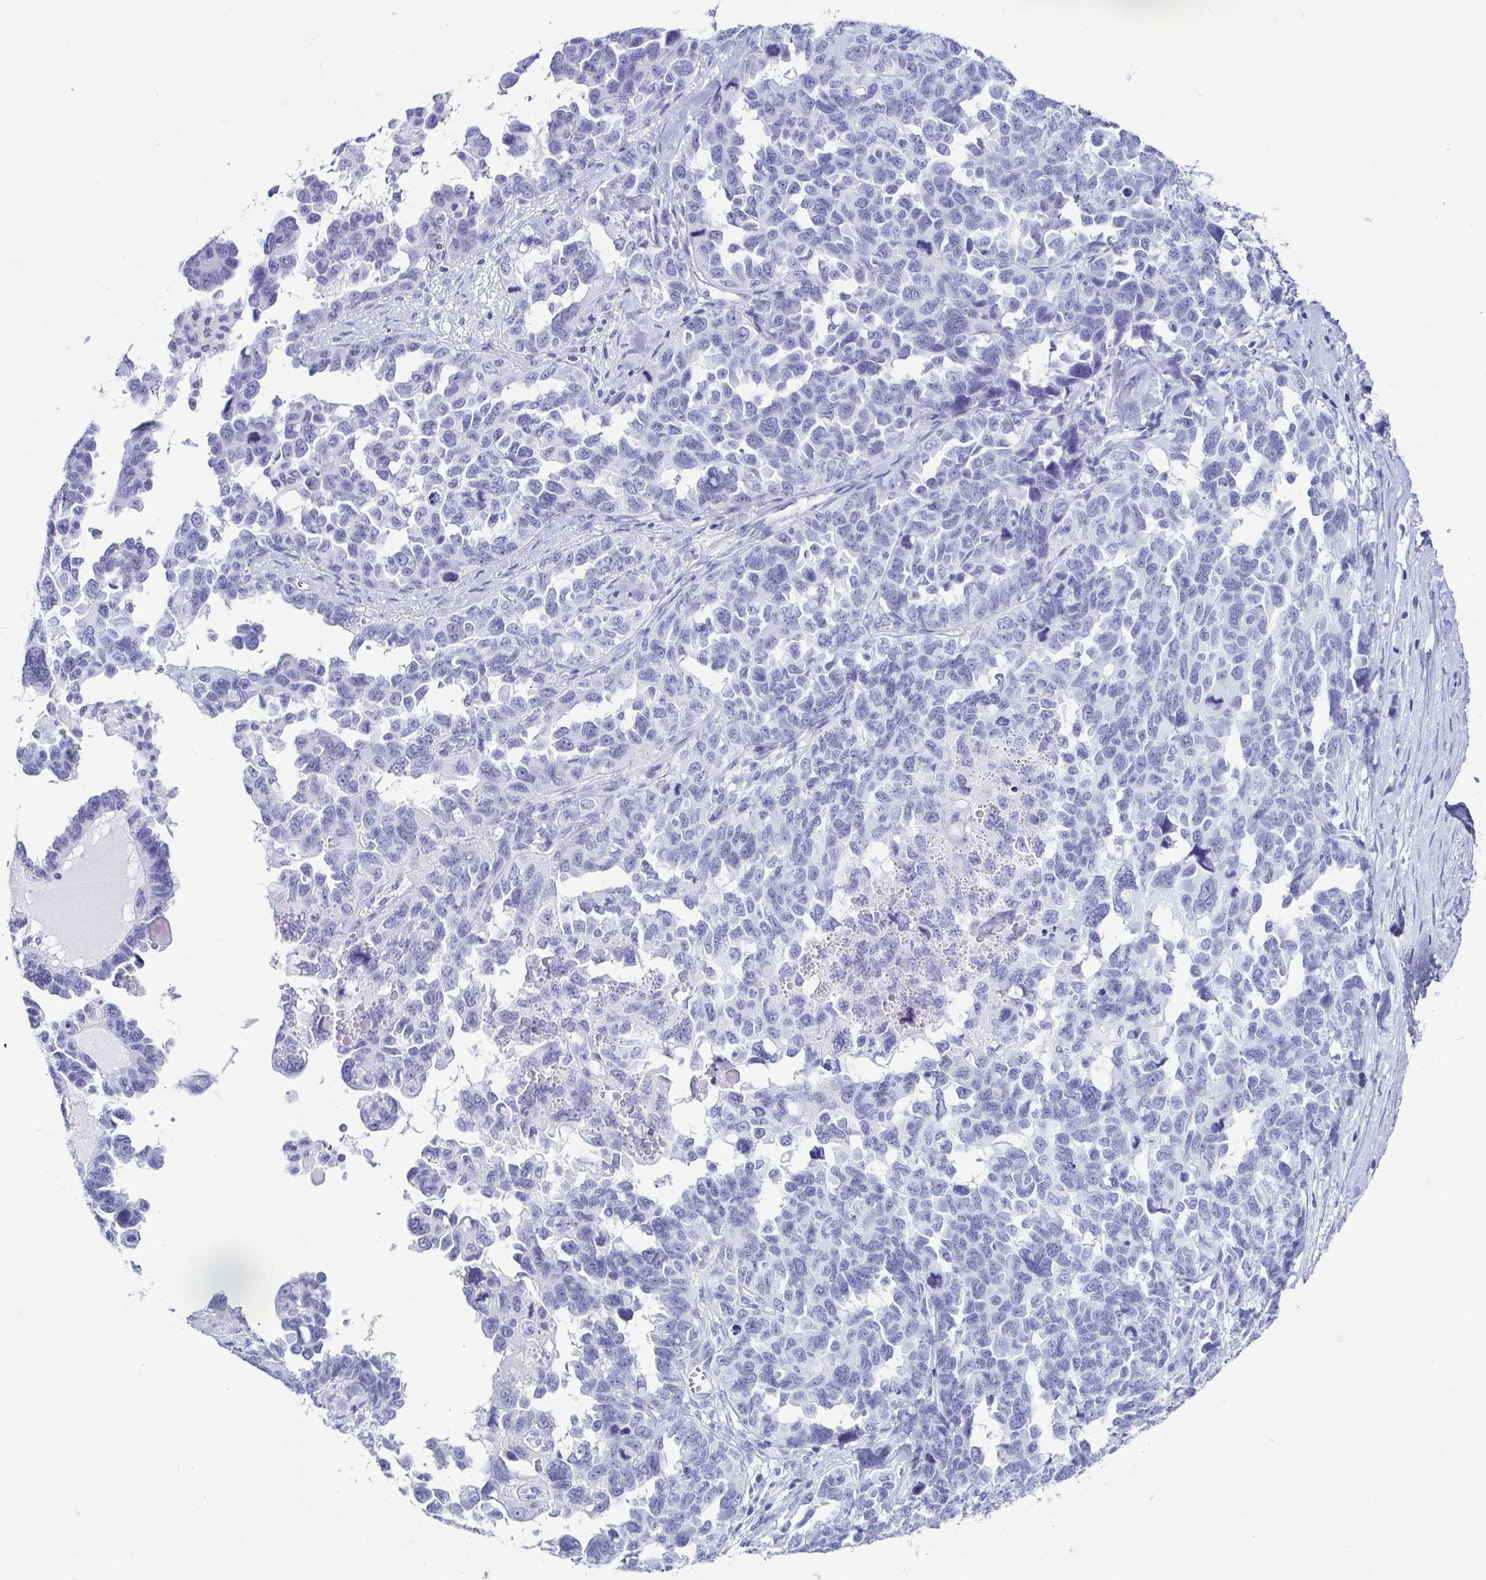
{"staining": {"intensity": "negative", "quantity": "none", "location": "none"}, "tissue": "ovarian cancer", "cell_type": "Tumor cells", "image_type": "cancer", "snomed": [{"axis": "morphology", "description": "Cystadenocarcinoma, serous, NOS"}, {"axis": "topography", "description": "Ovary"}], "caption": "IHC of human ovarian cancer (serous cystadenocarcinoma) shows no positivity in tumor cells.", "gene": "CD164L2", "patient": {"sex": "female", "age": 69}}